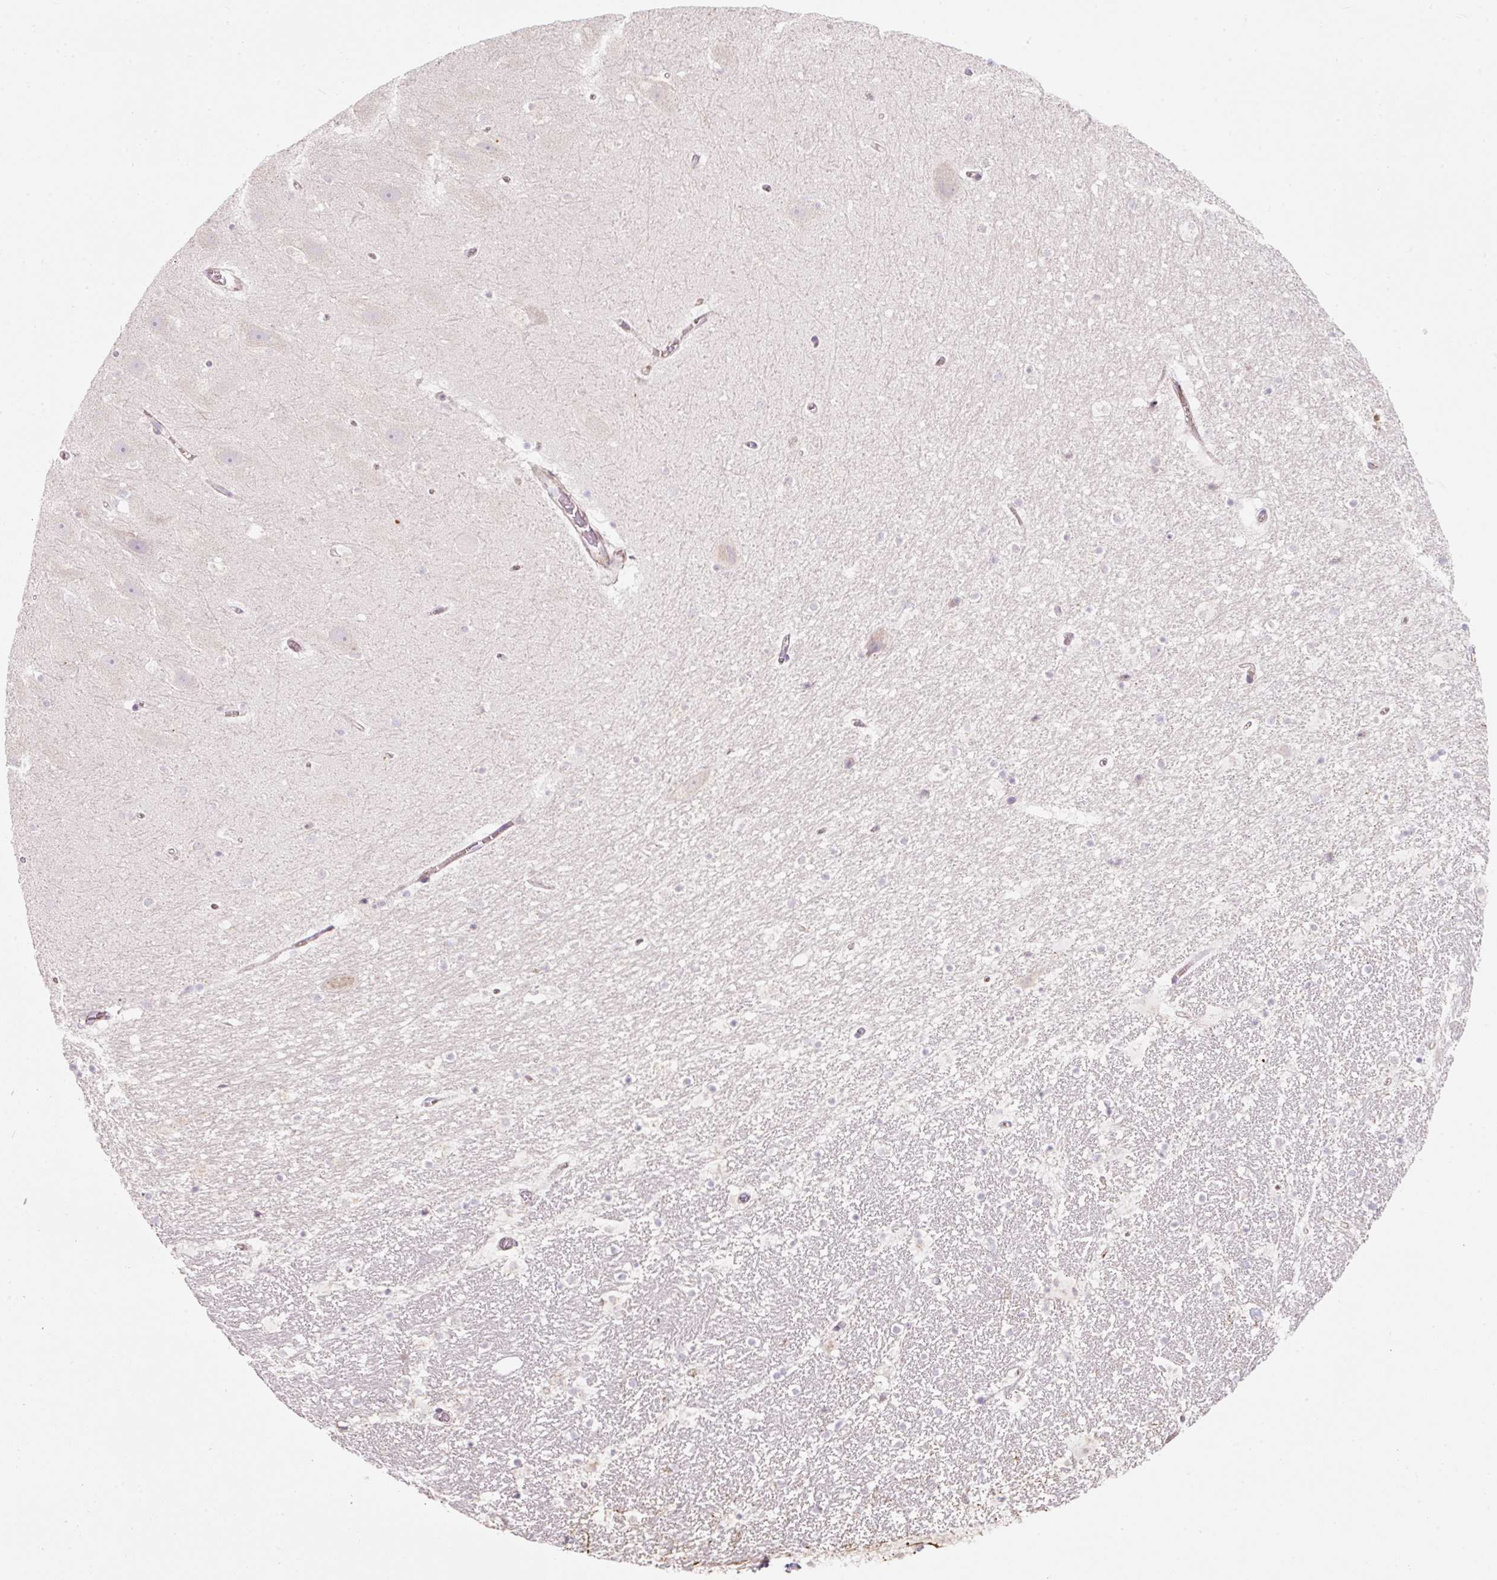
{"staining": {"intensity": "negative", "quantity": "none", "location": "none"}, "tissue": "hippocampus", "cell_type": "Glial cells", "image_type": "normal", "snomed": [{"axis": "morphology", "description": "Normal tissue, NOS"}, {"axis": "topography", "description": "Hippocampus"}], "caption": "High magnification brightfield microscopy of unremarkable hippocampus stained with DAB (brown) and counterstained with hematoxylin (blue): glial cells show no significant expression.", "gene": "NBPF11", "patient": {"sex": "male", "age": 37}}